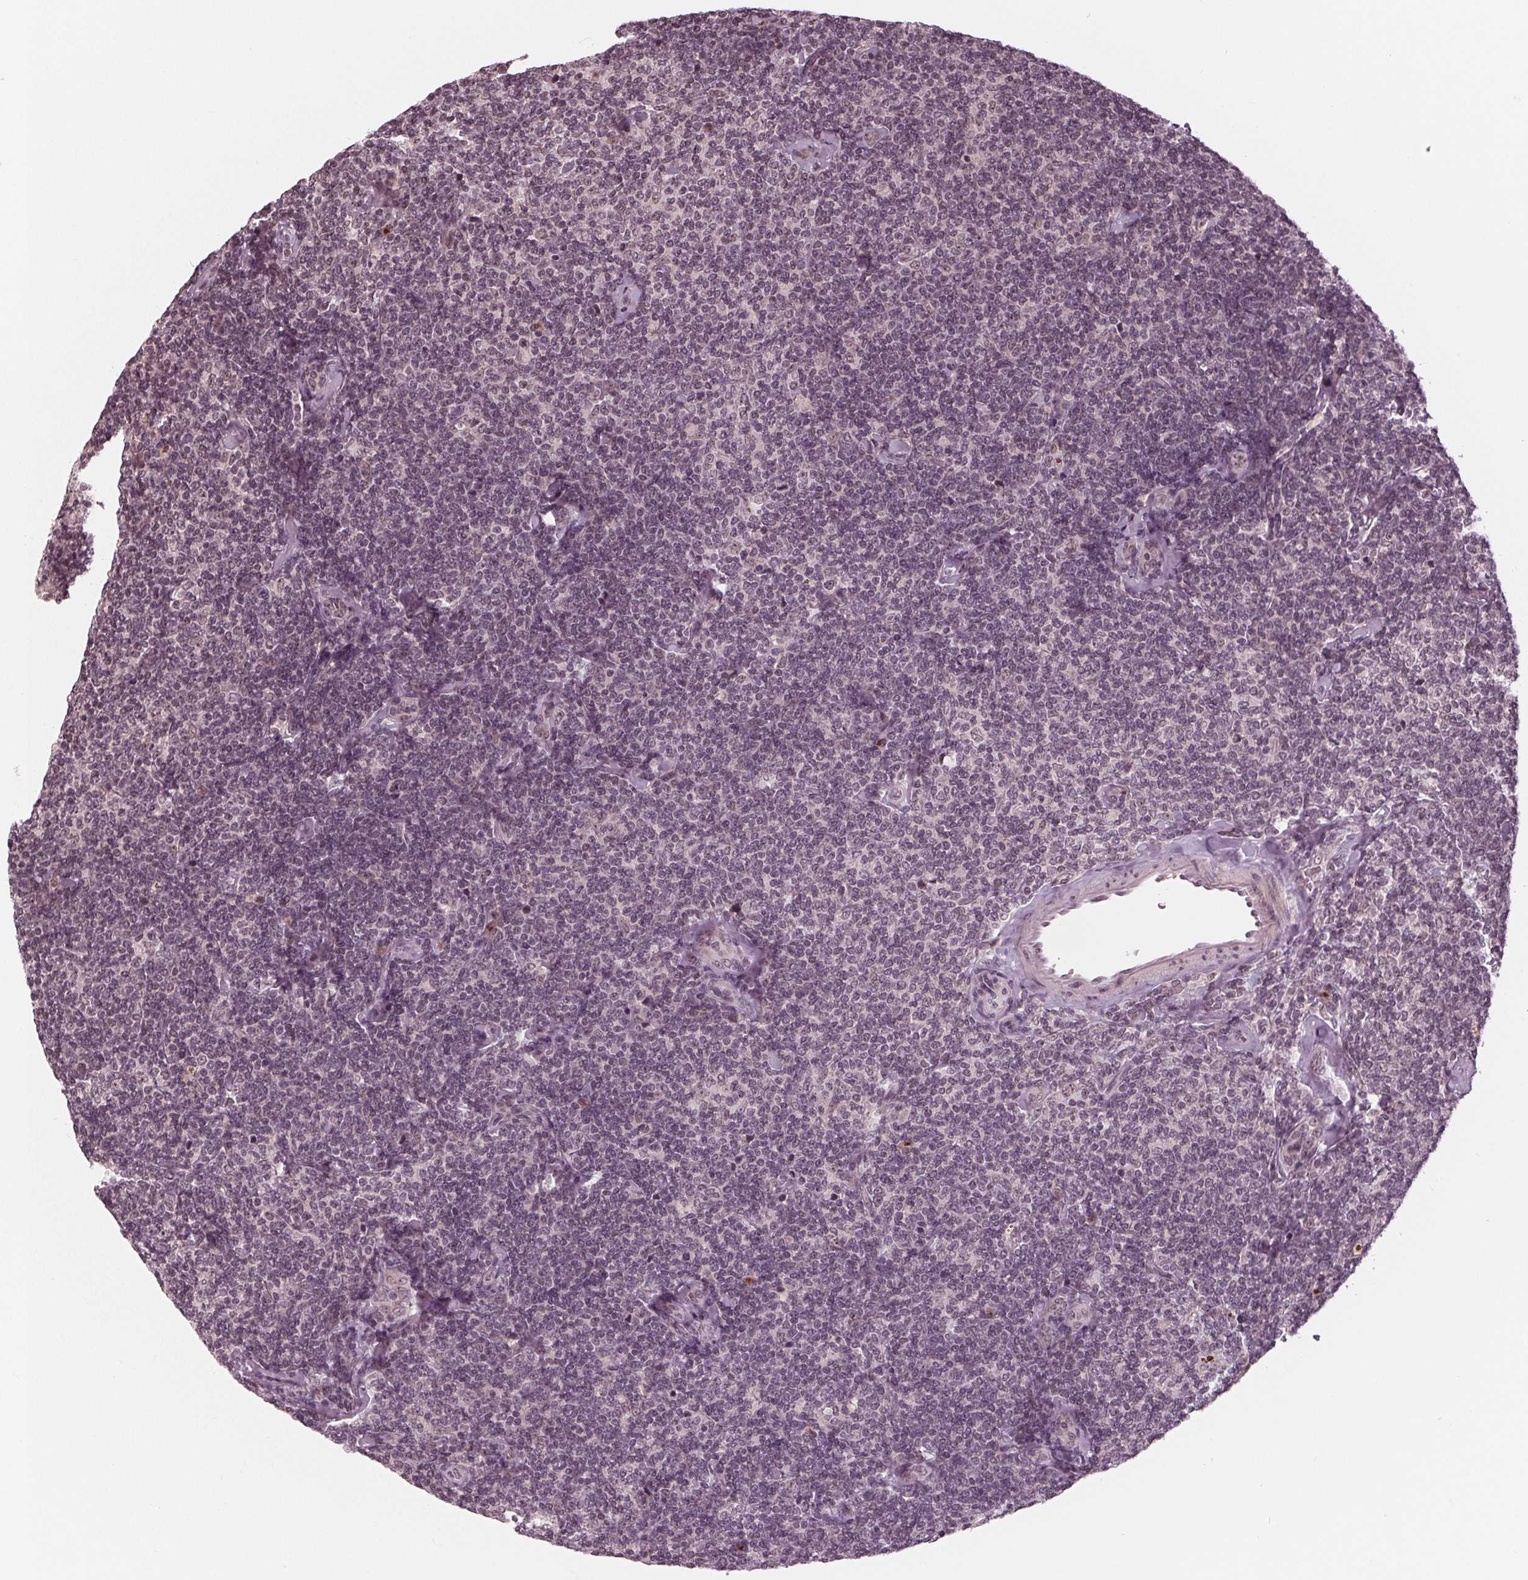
{"staining": {"intensity": "weak", "quantity": "<25%", "location": "nuclear"}, "tissue": "lymphoma", "cell_type": "Tumor cells", "image_type": "cancer", "snomed": [{"axis": "morphology", "description": "Malignant lymphoma, non-Hodgkin's type, Low grade"}, {"axis": "topography", "description": "Lymph node"}], "caption": "DAB immunohistochemical staining of lymphoma reveals no significant expression in tumor cells.", "gene": "SLX4", "patient": {"sex": "female", "age": 56}}